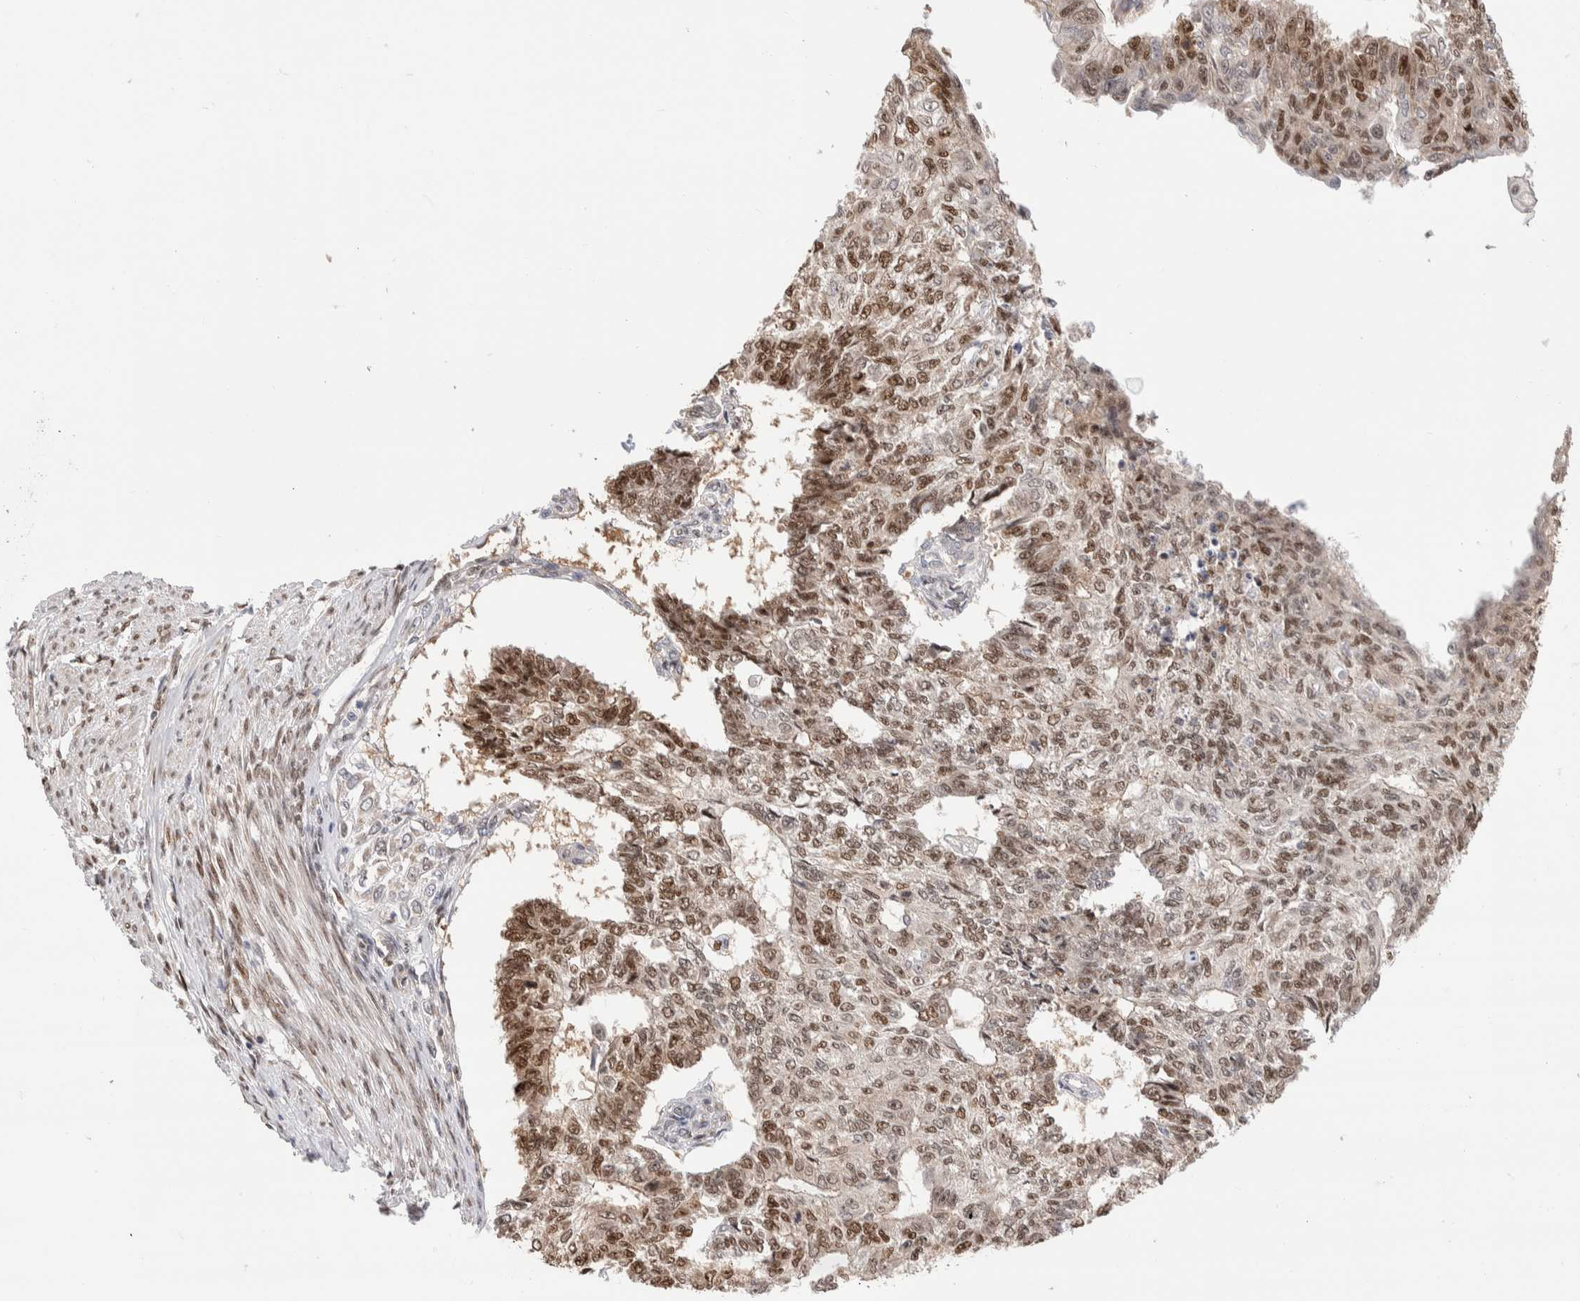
{"staining": {"intensity": "moderate", "quantity": ">75%", "location": "nuclear"}, "tissue": "endometrial cancer", "cell_type": "Tumor cells", "image_type": "cancer", "snomed": [{"axis": "morphology", "description": "Adenocarcinoma, NOS"}, {"axis": "topography", "description": "Endometrium"}], "caption": "Immunohistochemical staining of human endometrial cancer (adenocarcinoma) shows medium levels of moderate nuclear expression in about >75% of tumor cells.", "gene": "NSMAF", "patient": {"sex": "female", "age": 32}}